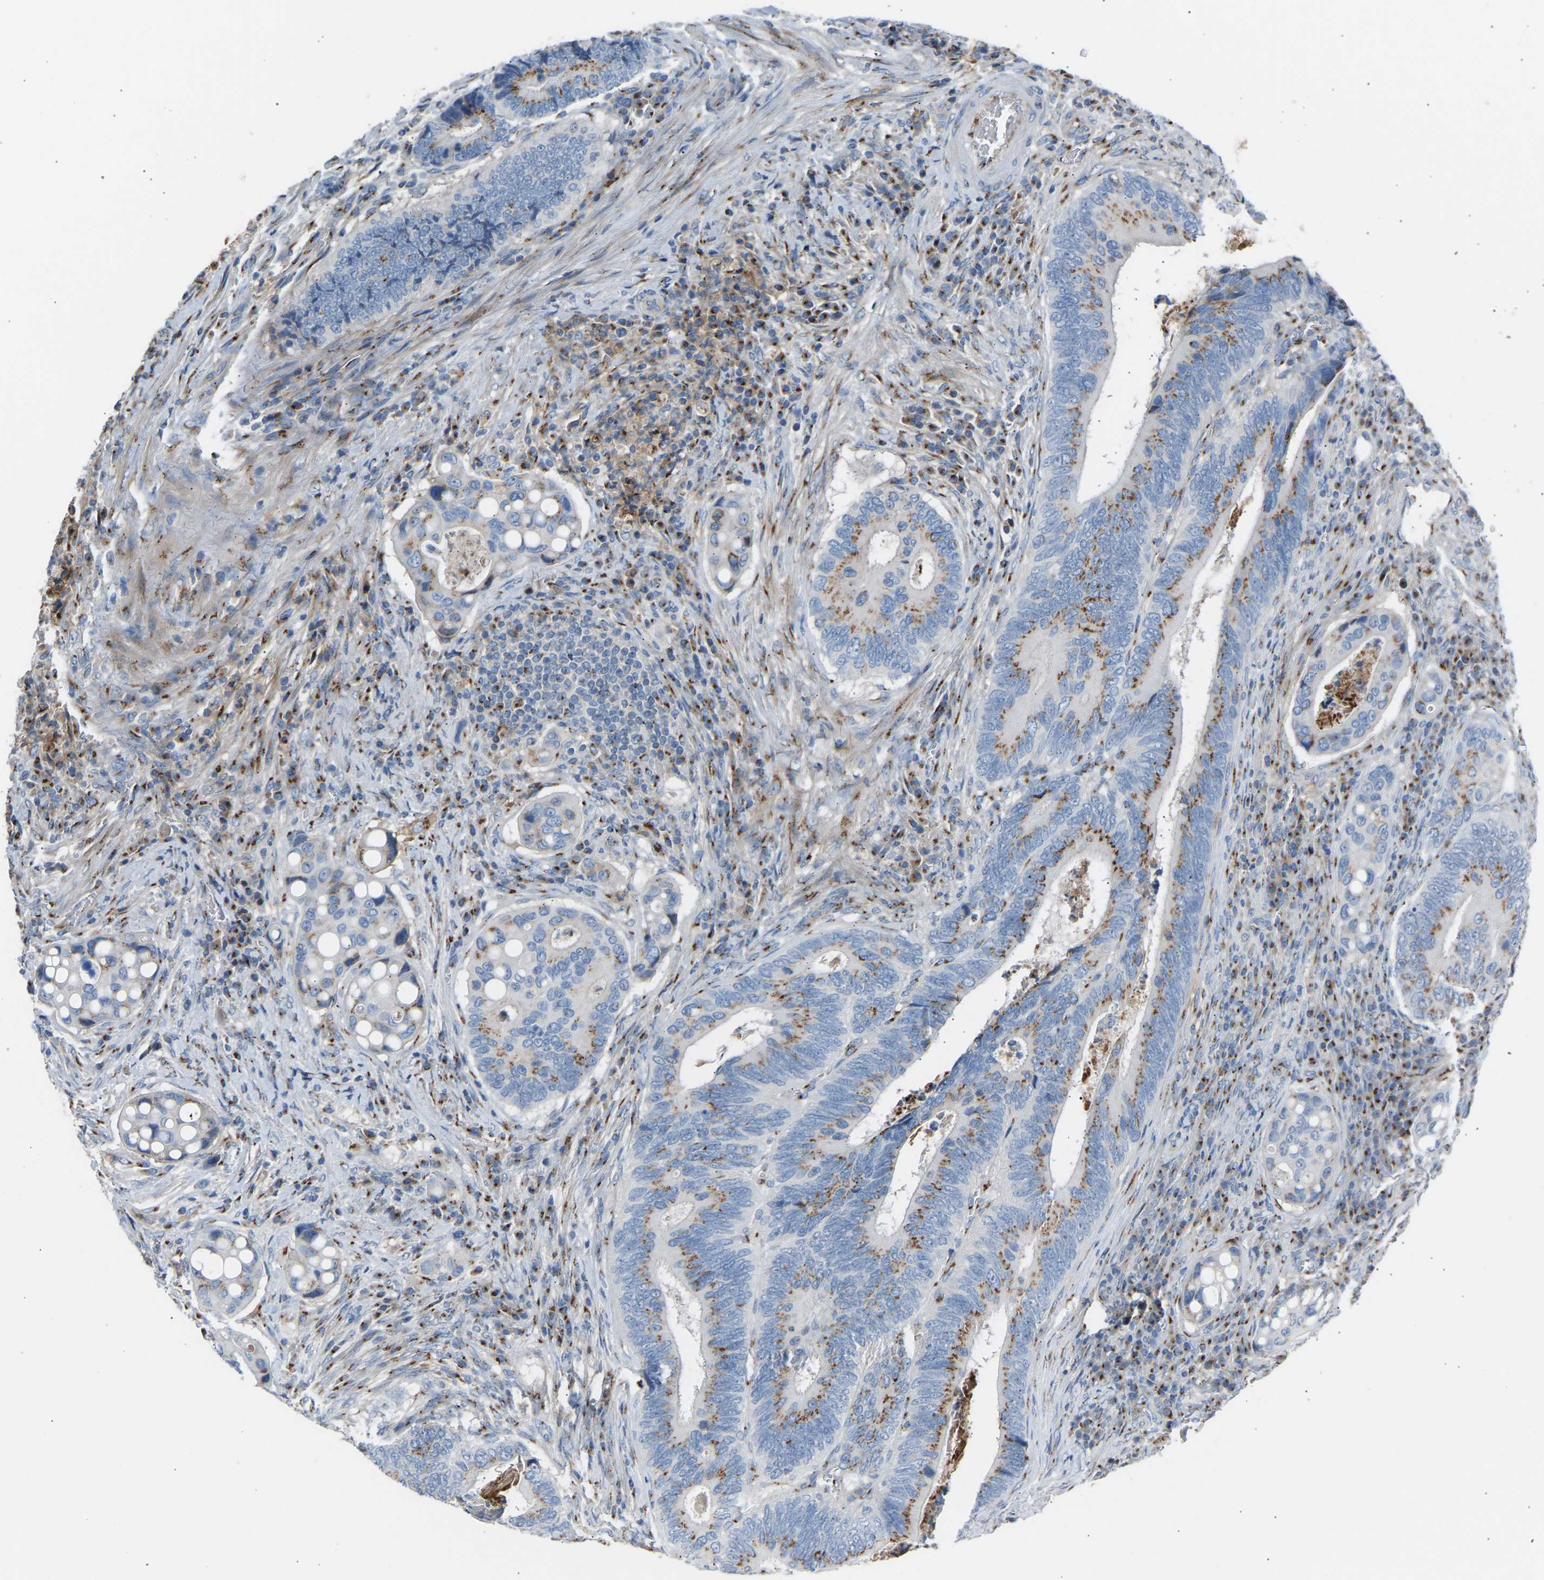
{"staining": {"intensity": "moderate", "quantity": "25%-75%", "location": "cytoplasmic/membranous"}, "tissue": "colorectal cancer", "cell_type": "Tumor cells", "image_type": "cancer", "snomed": [{"axis": "morphology", "description": "Inflammation, NOS"}, {"axis": "morphology", "description": "Adenocarcinoma, NOS"}, {"axis": "topography", "description": "Colon"}], "caption": "DAB (3,3'-diaminobenzidine) immunohistochemical staining of colorectal cancer exhibits moderate cytoplasmic/membranous protein expression in approximately 25%-75% of tumor cells. (Stains: DAB in brown, nuclei in blue, Microscopy: brightfield microscopy at high magnification).", "gene": "CYREN", "patient": {"sex": "male", "age": 72}}